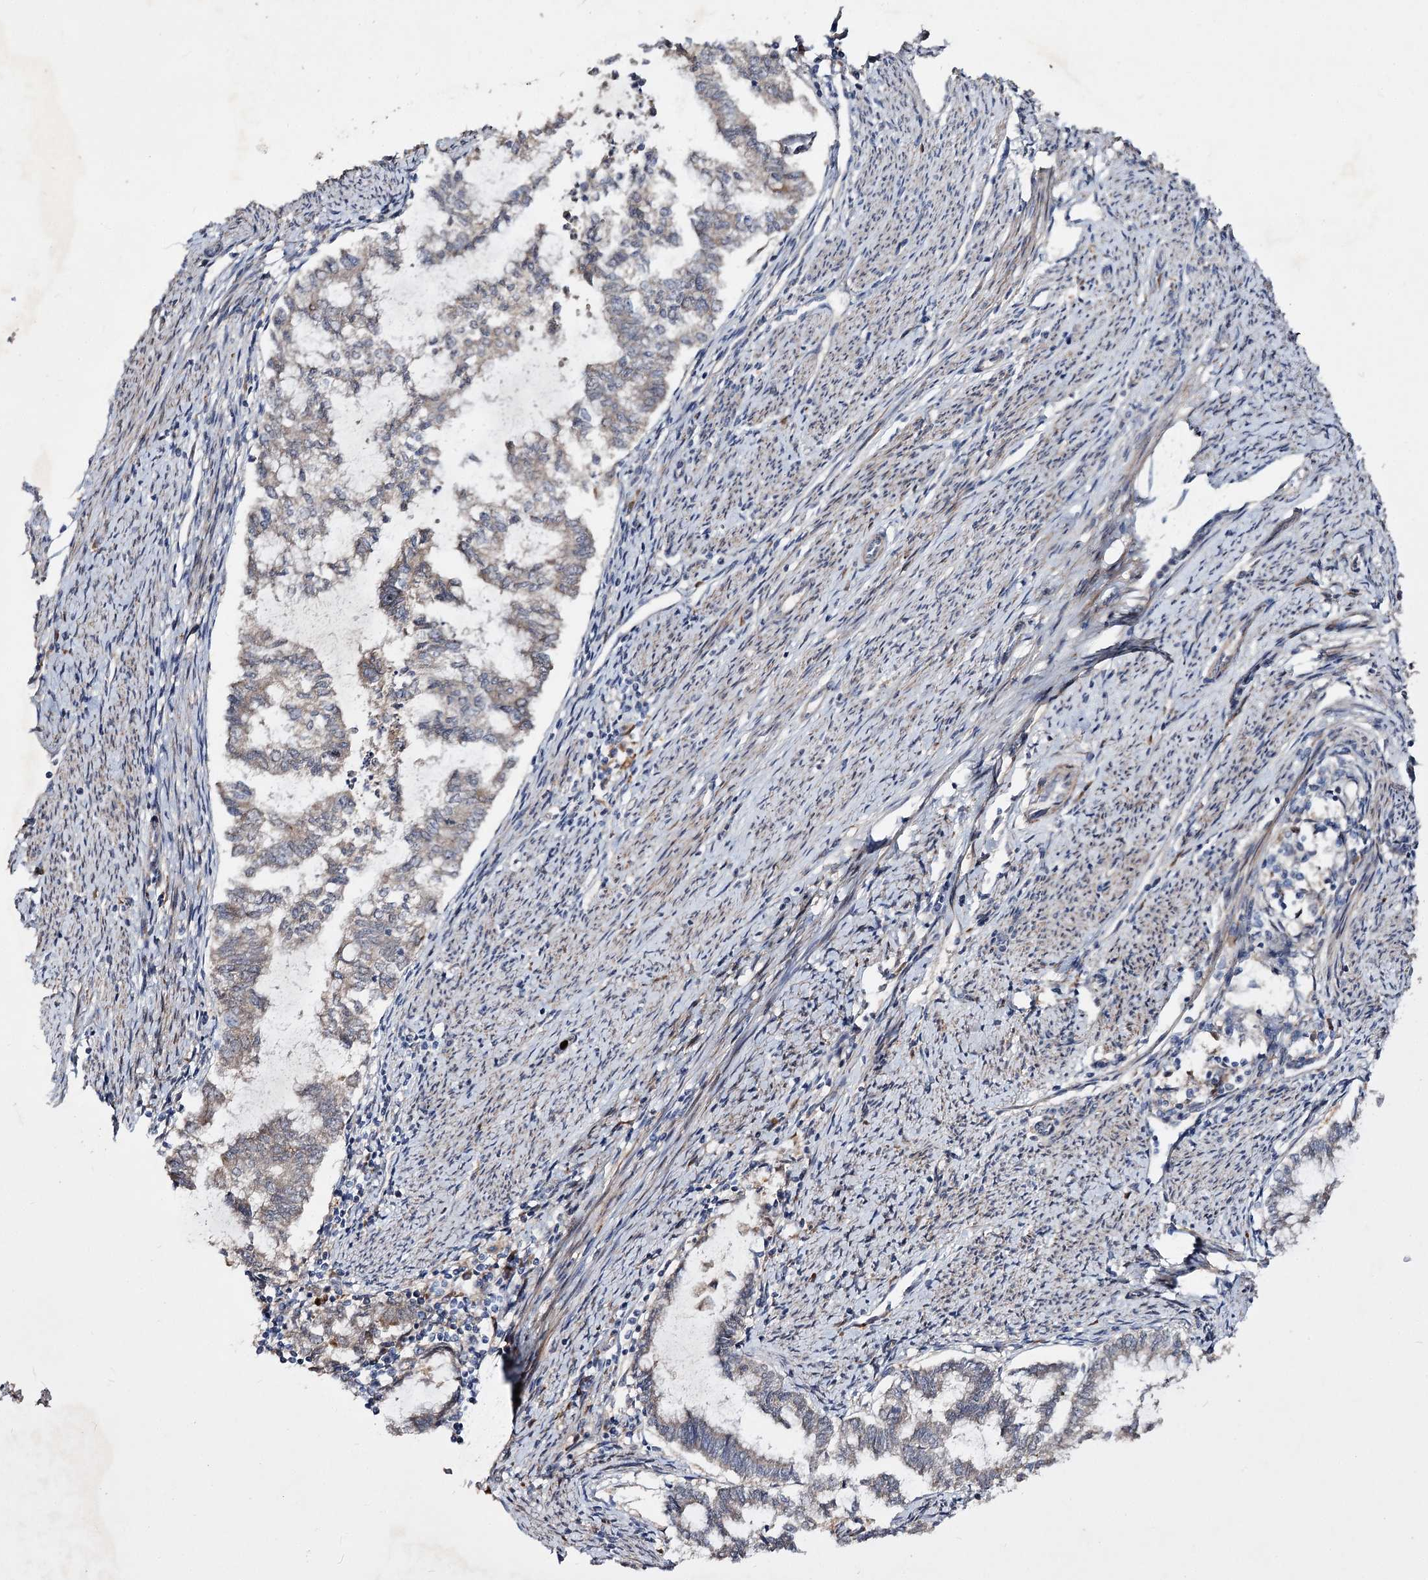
{"staining": {"intensity": "weak", "quantity": "25%-75%", "location": "cytoplasmic/membranous"}, "tissue": "endometrial cancer", "cell_type": "Tumor cells", "image_type": "cancer", "snomed": [{"axis": "morphology", "description": "Adenocarcinoma, NOS"}, {"axis": "topography", "description": "Endometrium"}], "caption": "Protein analysis of endometrial cancer tissue displays weak cytoplasmic/membranous expression in about 25%-75% of tumor cells.", "gene": "MINDY3", "patient": {"sex": "female", "age": 79}}